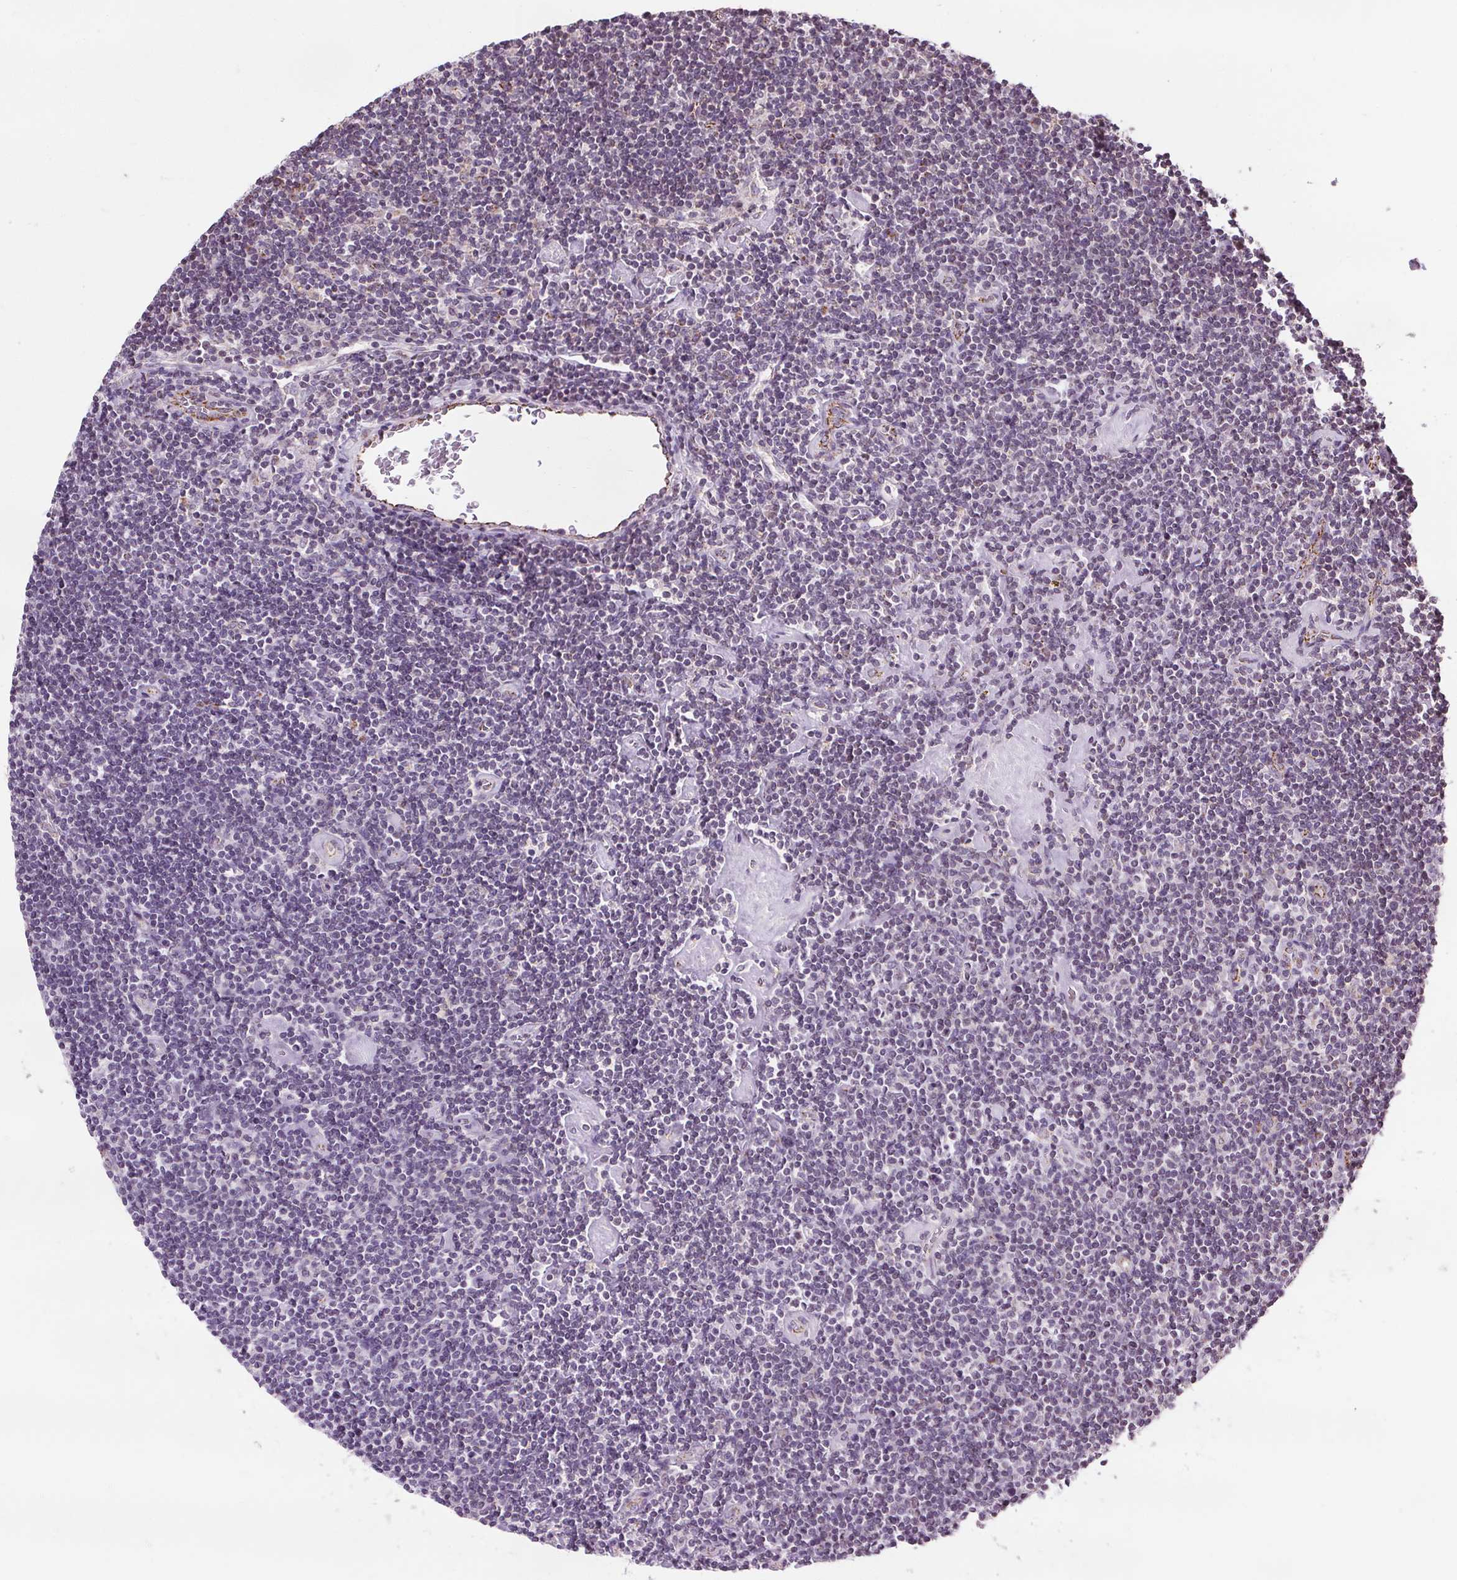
{"staining": {"intensity": "negative", "quantity": "none", "location": "none"}, "tissue": "lymphoma", "cell_type": "Tumor cells", "image_type": "cancer", "snomed": [{"axis": "morphology", "description": "Hodgkin's disease, NOS"}, {"axis": "topography", "description": "Lymph node"}], "caption": "An immunohistochemistry histopathology image of Hodgkin's disease is shown. There is no staining in tumor cells of Hodgkin's disease. (IHC, brightfield microscopy, high magnification).", "gene": "LFNG", "patient": {"sex": "male", "age": 40}}